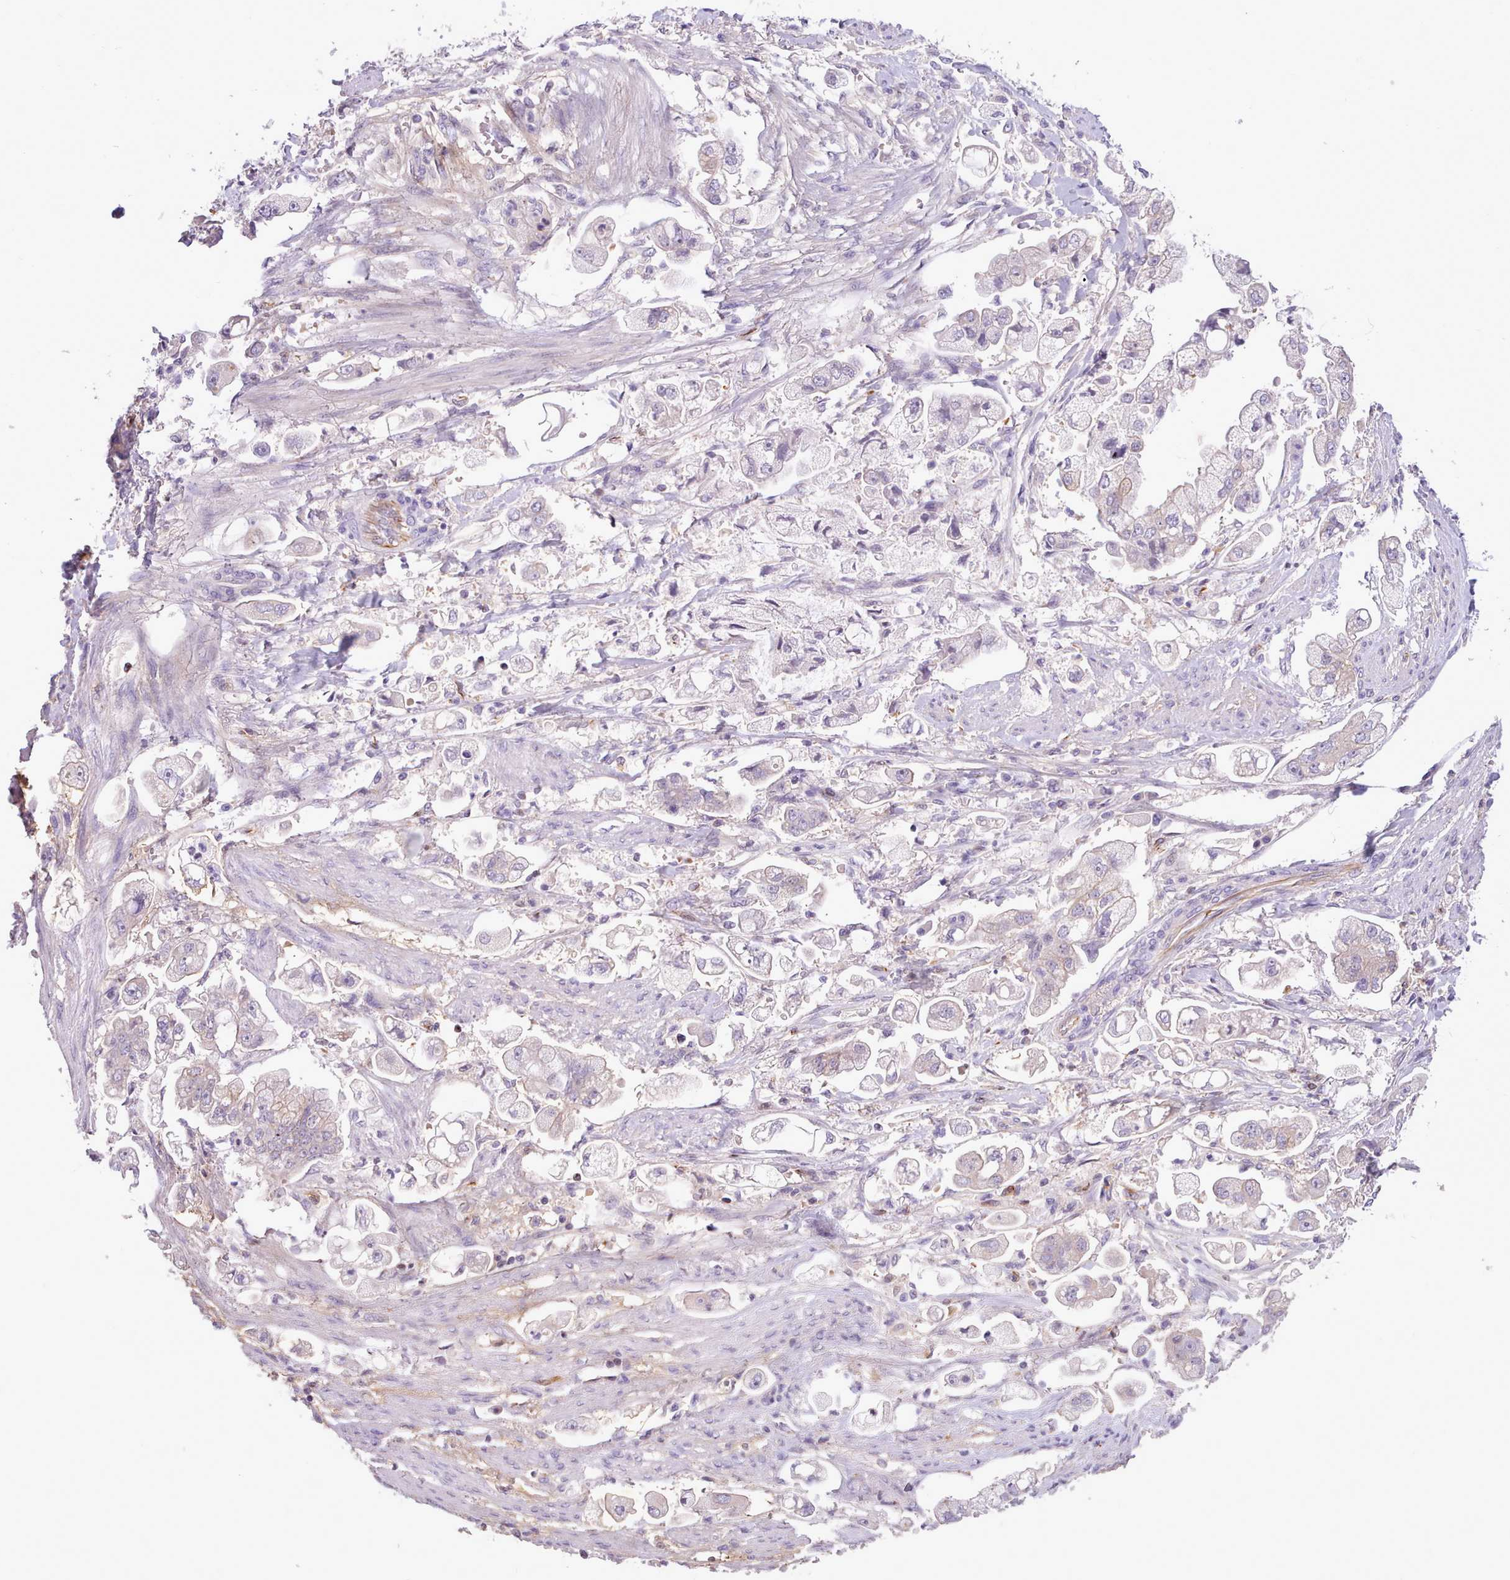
{"staining": {"intensity": "negative", "quantity": "none", "location": "none"}, "tissue": "stomach cancer", "cell_type": "Tumor cells", "image_type": "cancer", "snomed": [{"axis": "morphology", "description": "Adenocarcinoma, NOS"}, {"axis": "topography", "description": "Stomach"}], "caption": "Tumor cells are negative for protein expression in human stomach cancer. (Immunohistochemistry (ihc), brightfield microscopy, high magnification).", "gene": "CYP2A13", "patient": {"sex": "male", "age": 62}}